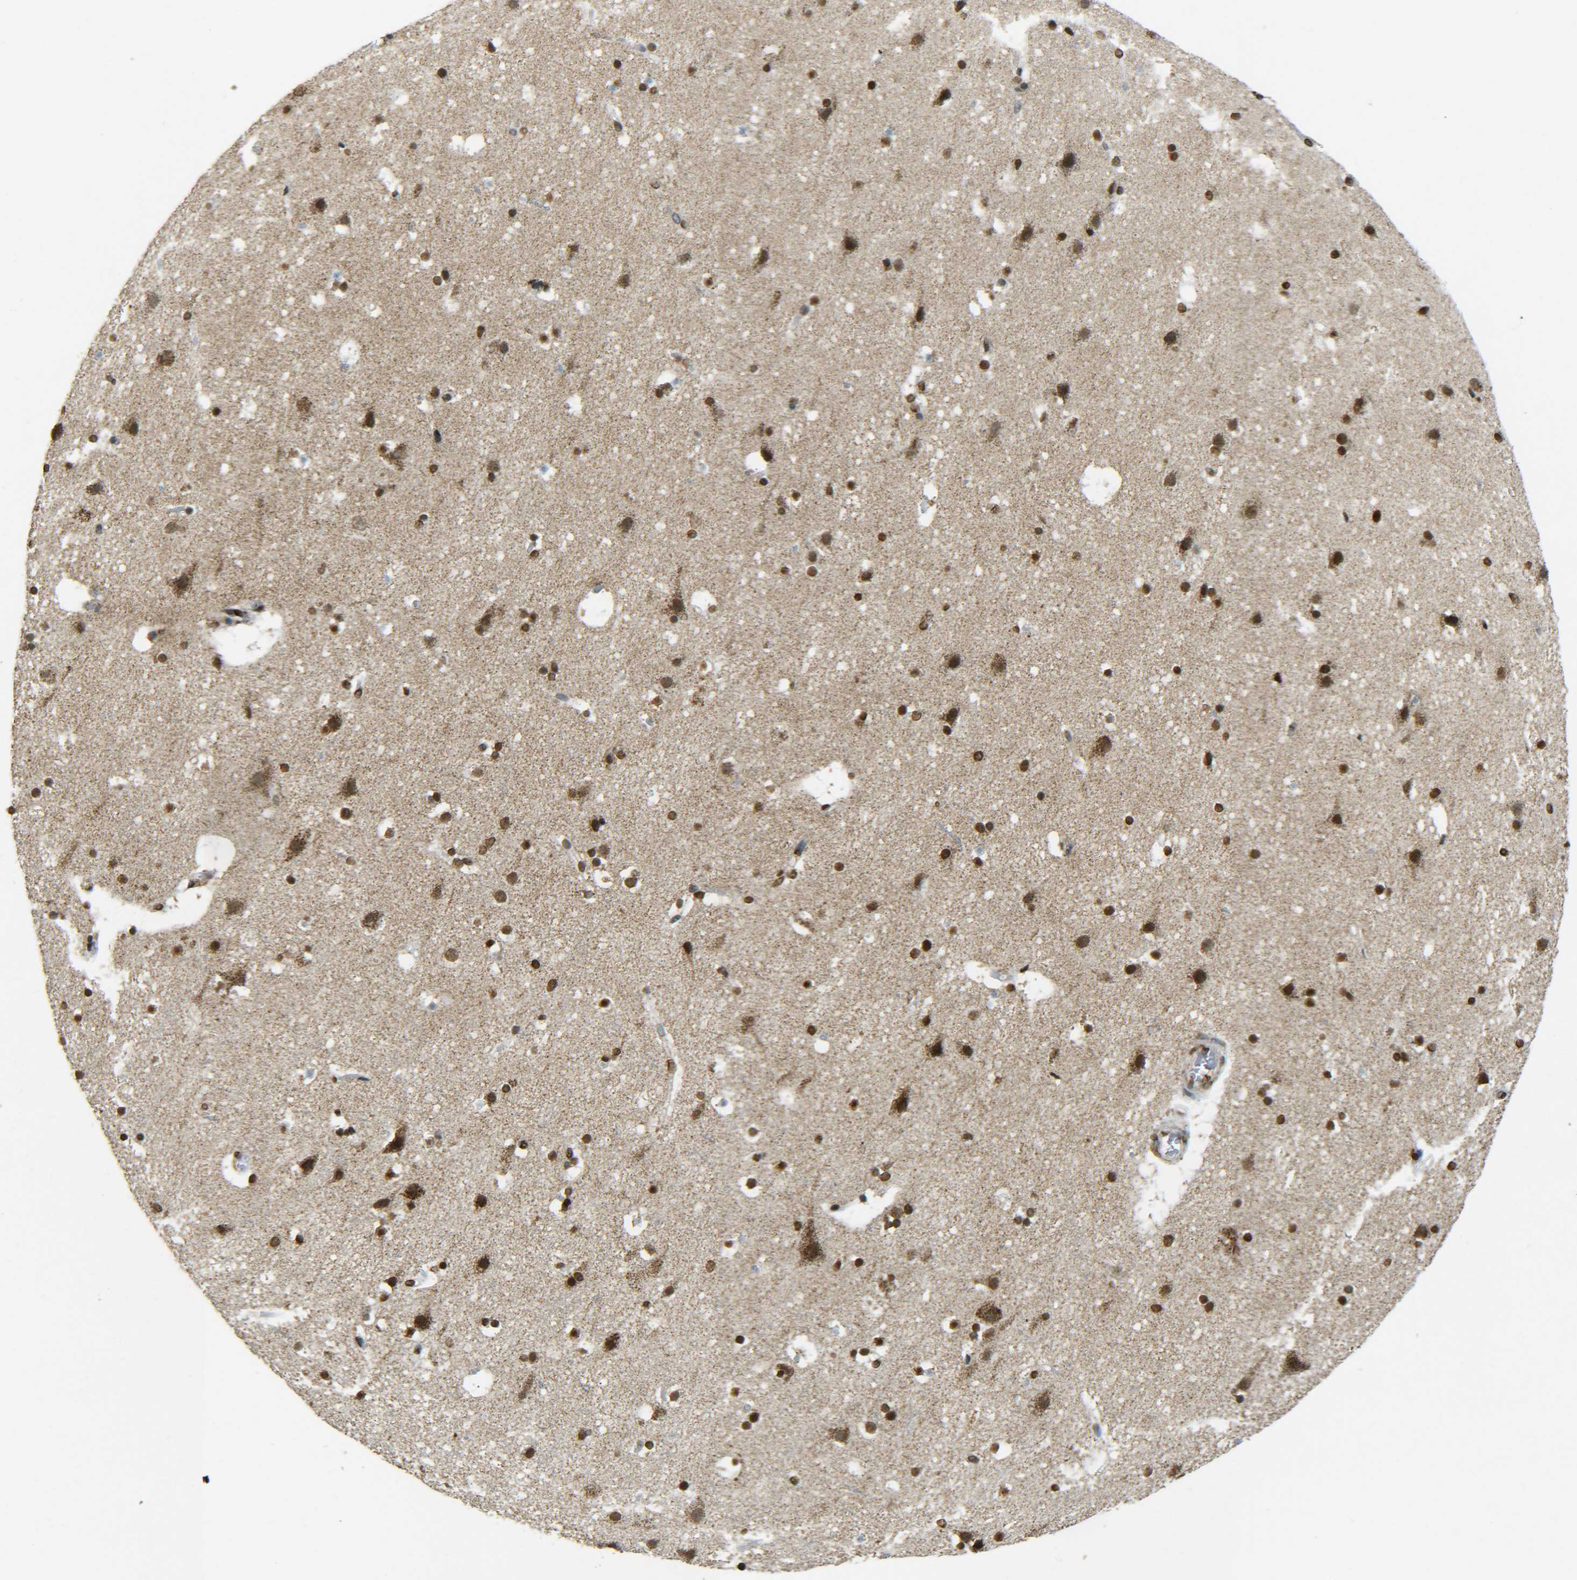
{"staining": {"intensity": "moderate", "quantity": ">75%", "location": "nuclear"}, "tissue": "cerebral cortex", "cell_type": "Endothelial cells", "image_type": "normal", "snomed": [{"axis": "morphology", "description": "Normal tissue, NOS"}, {"axis": "topography", "description": "Cerebral cortex"}], "caption": "Endothelial cells show medium levels of moderate nuclear positivity in approximately >75% of cells in unremarkable cerebral cortex.", "gene": "NEUROG2", "patient": {"sex": "male", "age": 45}}